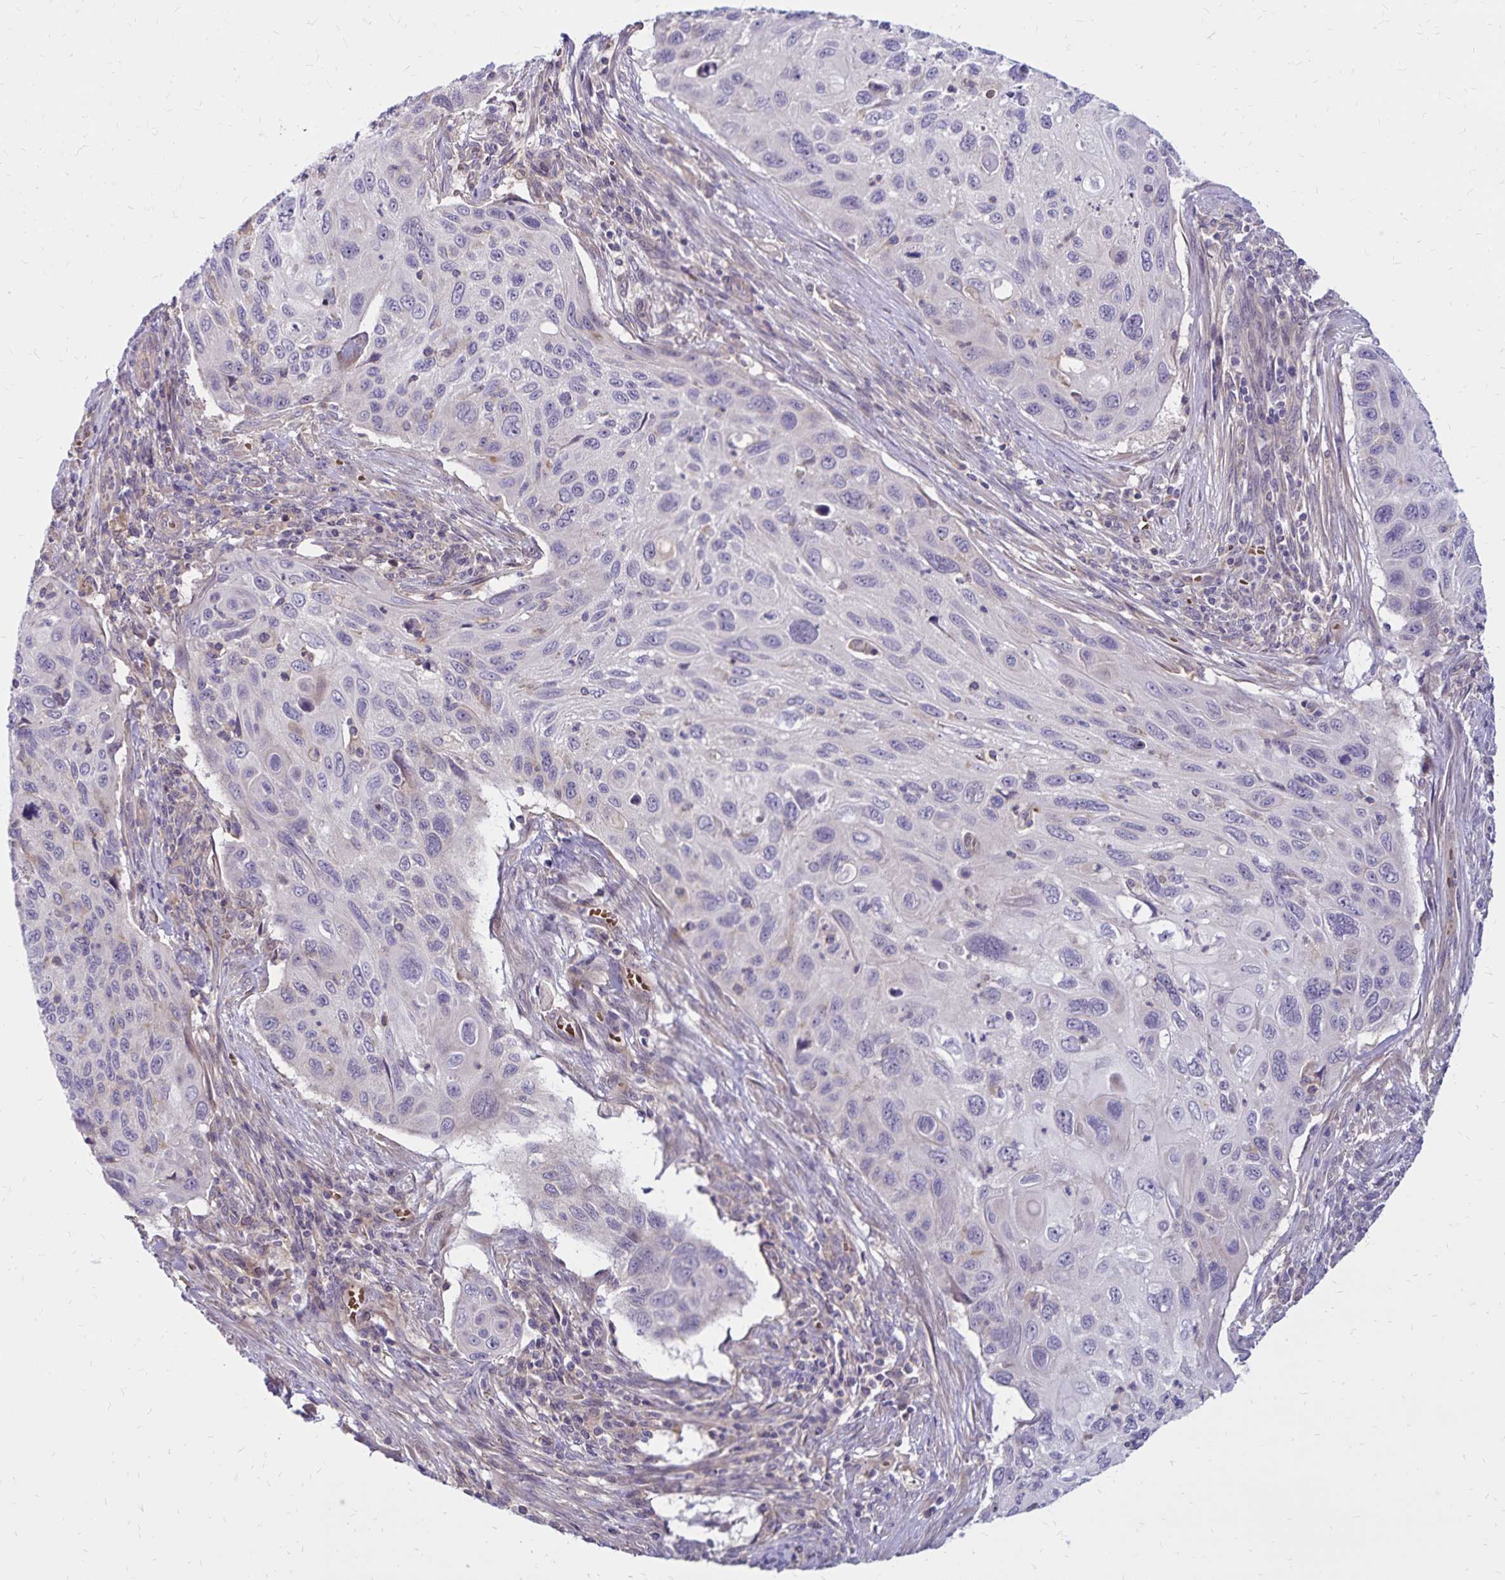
{"staining": {"intensity": "negative", "quantity": "none", "location": "none"}, "tissue": "cervical cancer", "cell_type": "Tumor cells", "image_type": "cancer", "snomed": [{"axis": "morphology", "description": "Squamous cell carcinoma, NOS"}, {"axis": "topography", "description": "Cervix"}], "caption": "The micrograph reveals no significant positivity in tumor cells of cervical cancer.", "gene": "FSD1", "patient": {"sex": "female", "age": 70}}